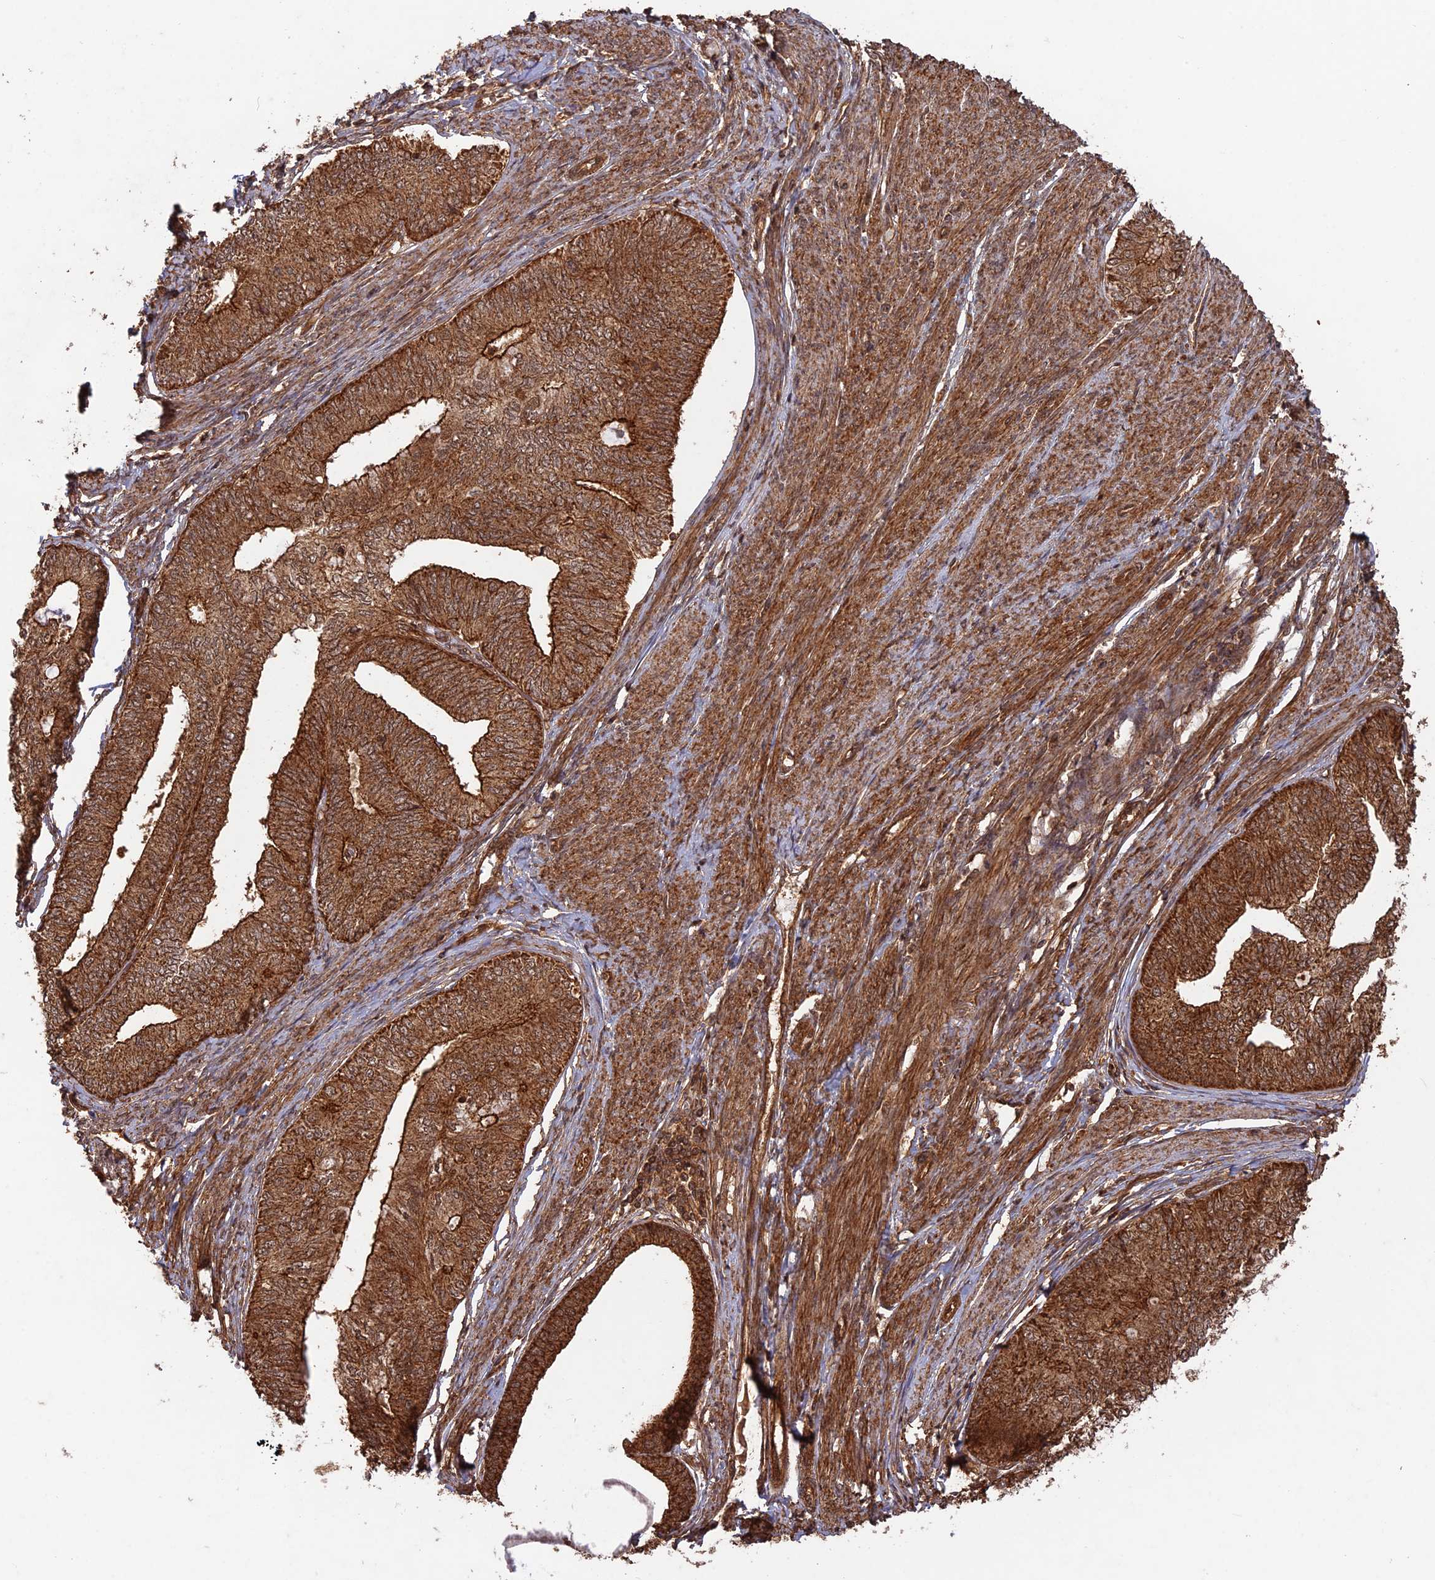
{"staining": {"intensity": "strong", "quantity": ">75%", "location": "cytoplasmic/membranous"}, "tissue": "endometrial cancer", "cell_type": "Tumor cells", "image_type": "cancer", "snomed": [{"axis": "morphology", "description": "Adenocarcinoma, NOS"}, {"axis": "topography", "description": "Endometrium"}], "caption": "Endometrial cancer (adenocarcinoma) tissue demonstrates strong cytoplasmic/membranous expression in about >75% of tumor cells (DAB IHC with brightfield microscopy, high magnification).", "gene": "CCDC174", "patient": {"sex": "female", "age": 68}}